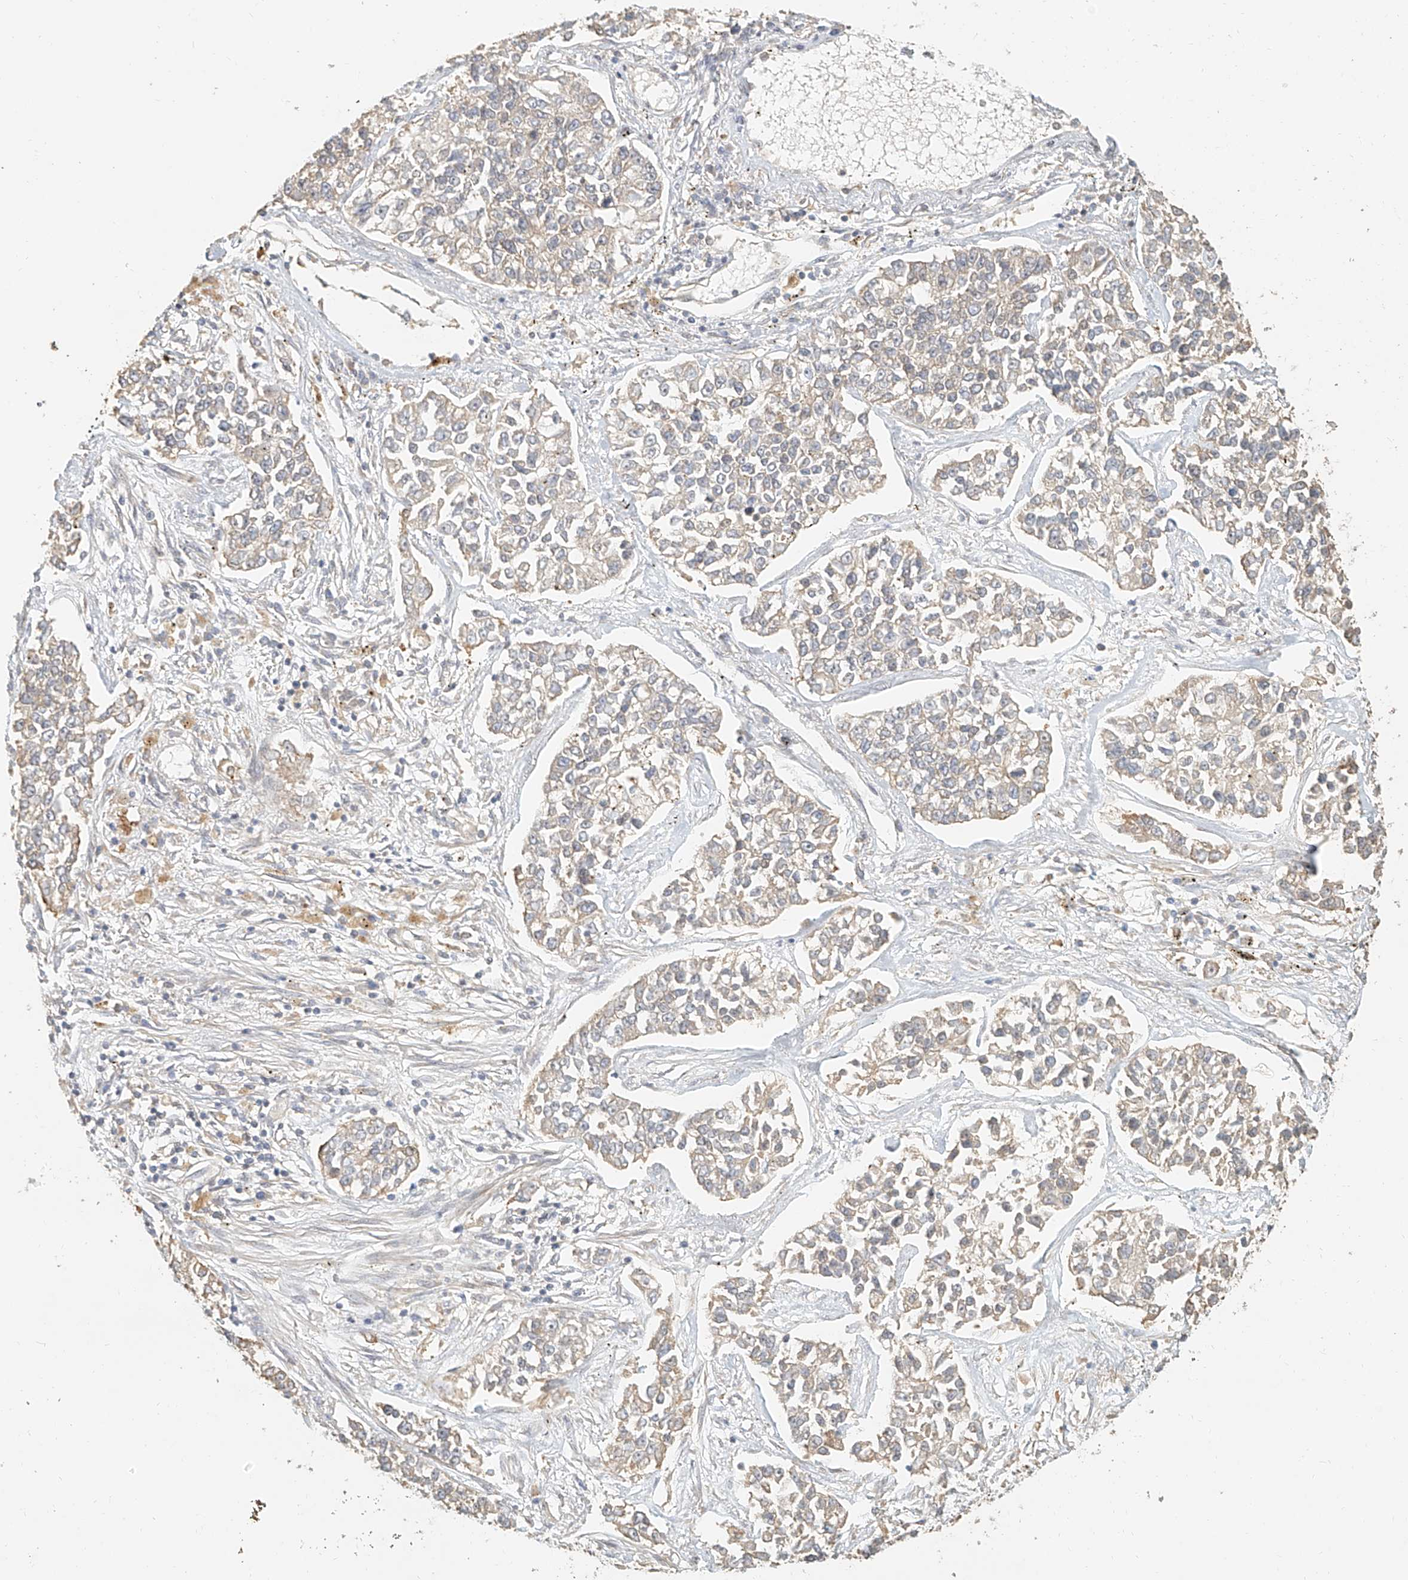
{"staining": {"intensity": "weak", "quantity": "<25%", "location": "cytoplasmic/membranous"}, "tissue": "lung cancer", "cell_type": "Tumor cells", "image_type": "cancer", "snomed": [{"axis": "morphology", "description": "Adenocarcinoma, NOS"}, {"axis": "topography", "description": "Lung"}], "caption": "Immunohistochemistry (IHC) photomicrograph of human lung cancer stained for a protein (brown), which exhibits no staining in tumor cells. (DAB immunohistochemistry (IHC) visualized using brightfield microscopy, high magnification).", "gene": "NAP1L1", "patient": {"sex": "male", "age": 49}}